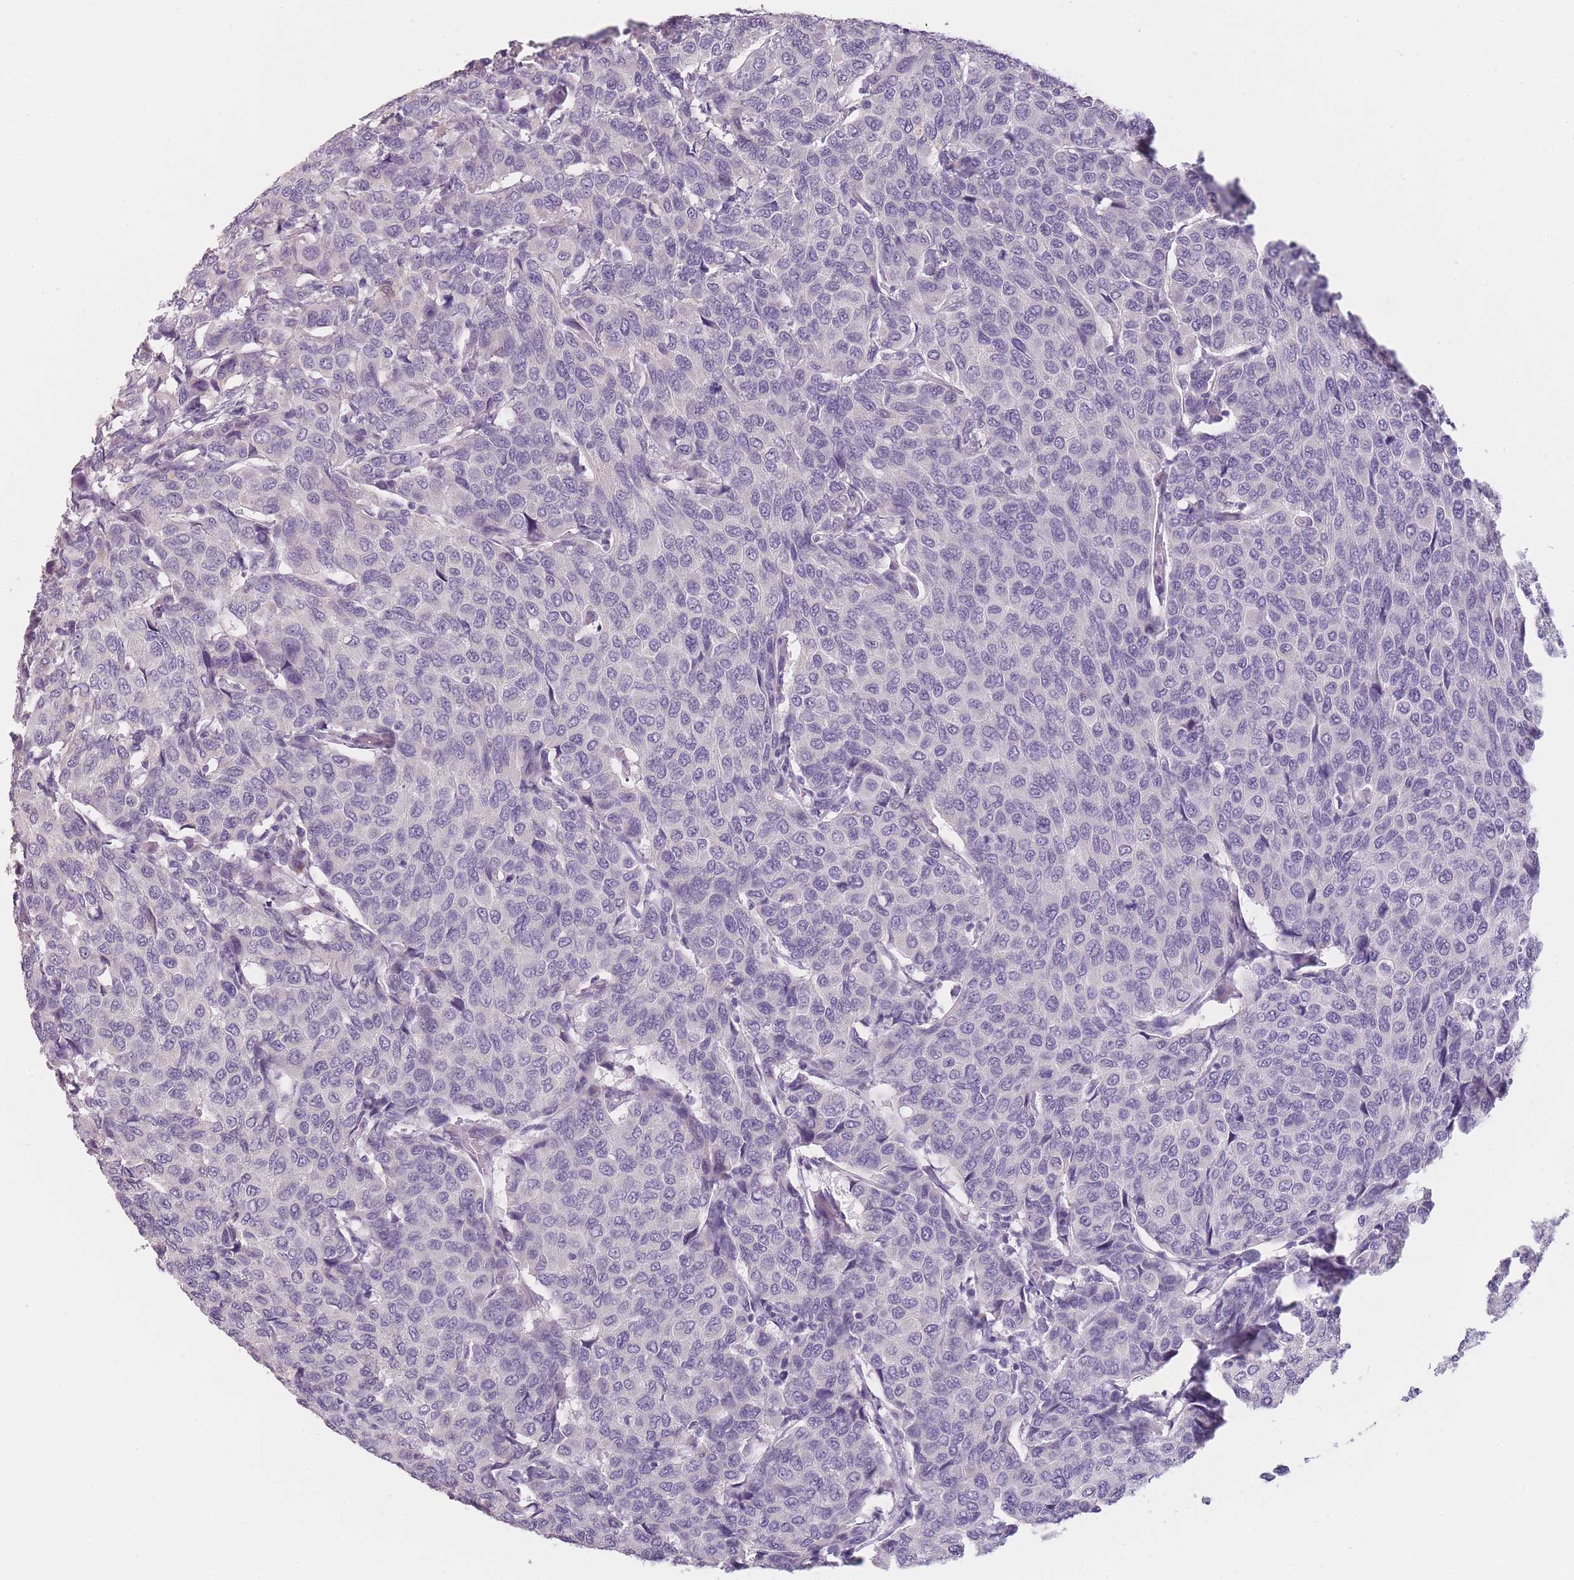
{"staining": {"intensity": "negative", "quantity": "none", "location": "none"}, "tissue": "breast cancer", "cell_type": "Tumor cells", "image_type": "cancer", "snomed": [{"axis": "morphology", "description": "Duct carcinoma"}, {"axis": "topography", "description": "Breast"}], "caption": "An IHC histopathology image of breast cancer is shown. There is no staining in tumor cells of breast cancer.", "gene": "TMEM236", "patient": {"sex": "female", "age": 55}}